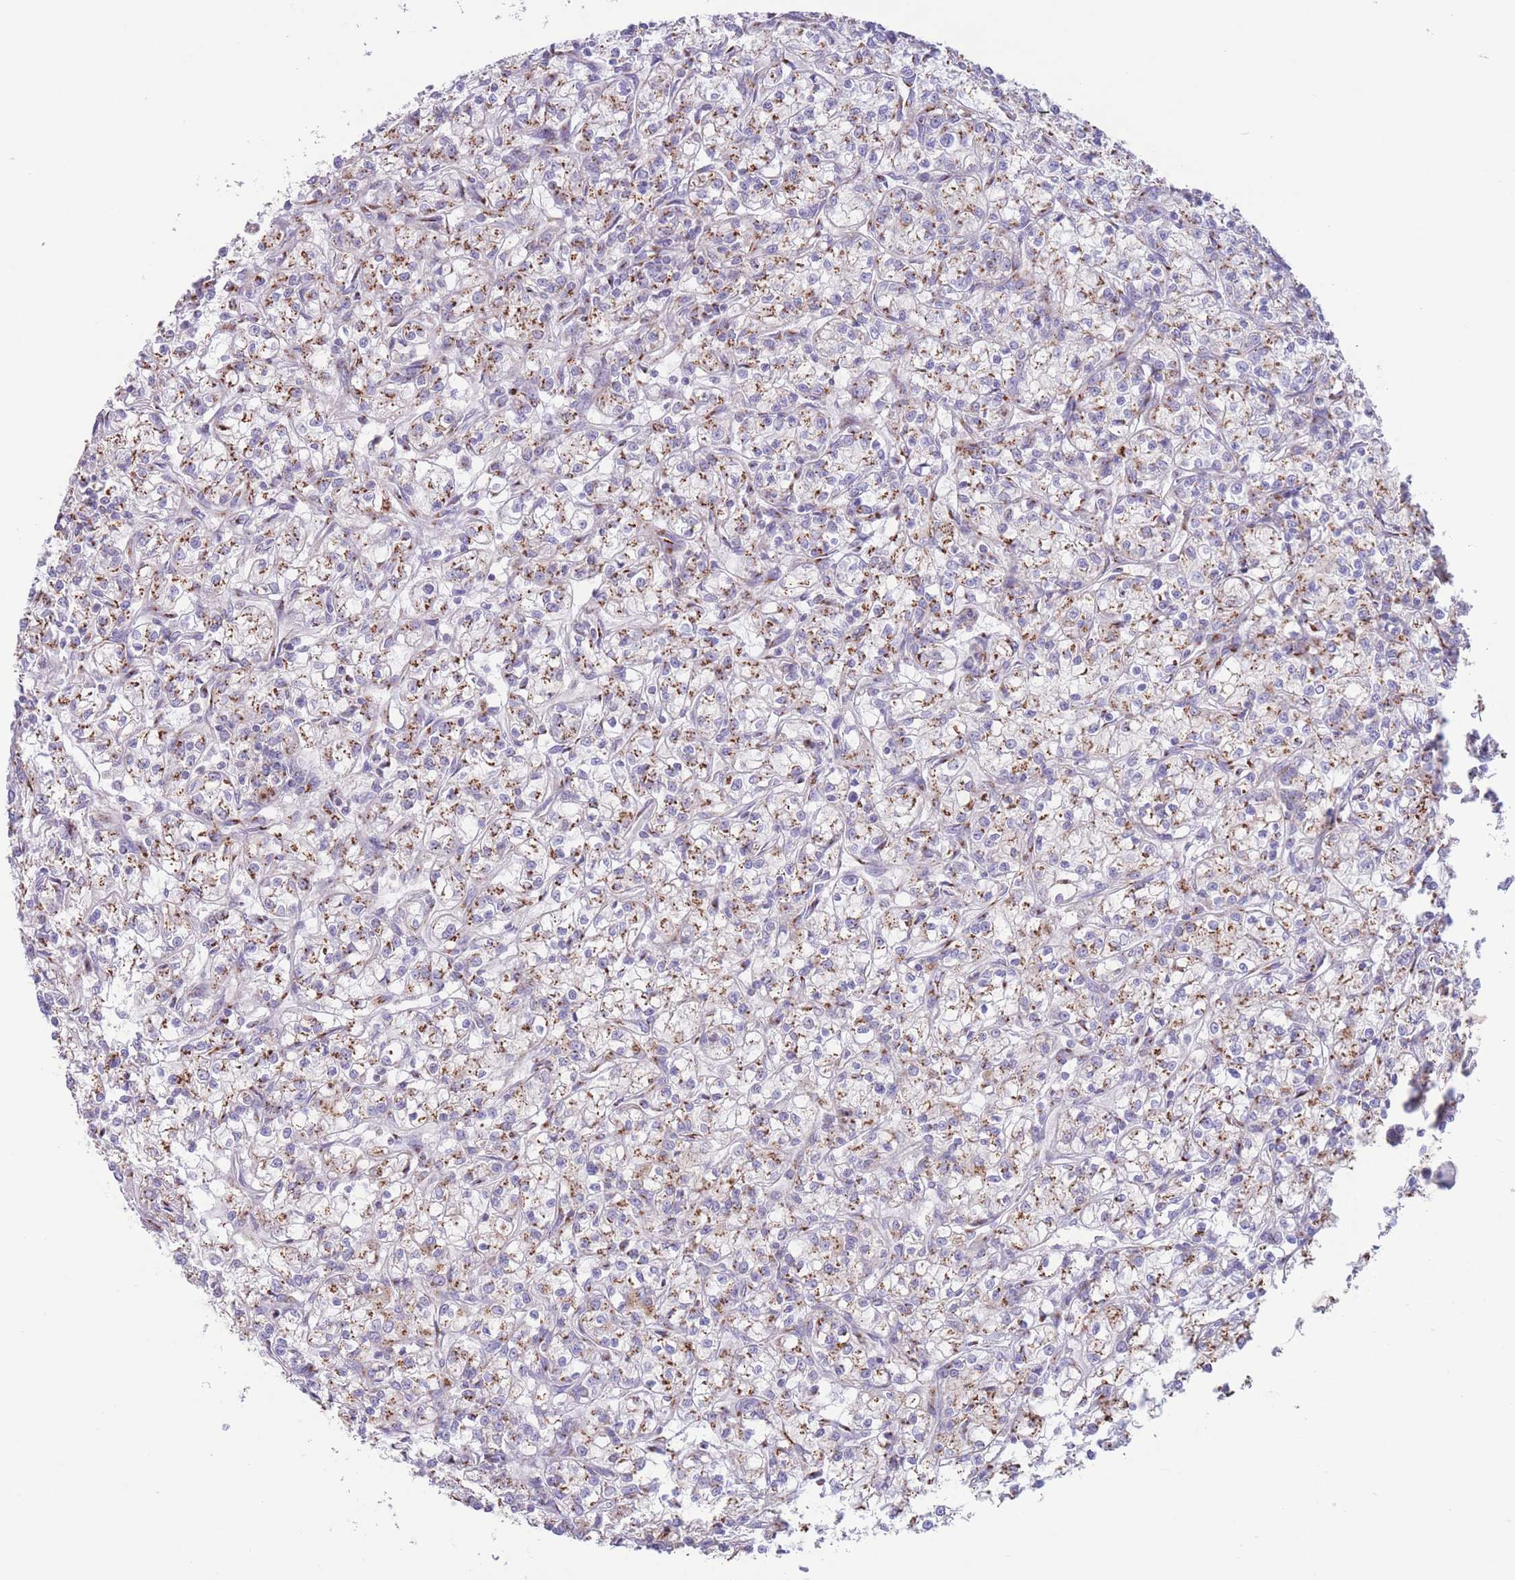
{"staining": {"intensity": "moderate", "quantity": ">75%", "location": "cytoplasmic/membranous"}, "tissue": "renal cancer", "cell_type": "Tumor cells", "image_type": "cancer", "snomed": [{"axis": "morphology", "description": "Adenocarcinoma, NOS"}, {"axis": "topography", "description": "Kidney"}], "caption": "Immunohistochemistry staining of renal adenocarcinoma, which demonstrates medium levels of moderate cytoplasmic/membranous positivity in about >75% of tumor cells indicating moderate cytoplasmic/membranous protein staining. The staining was performed using DAB (brown) for protein detection and nuclei were counterstained in hematoxylin (blue).", "gene": "MPND", "patient": {"sex": "female", "age": 59}}